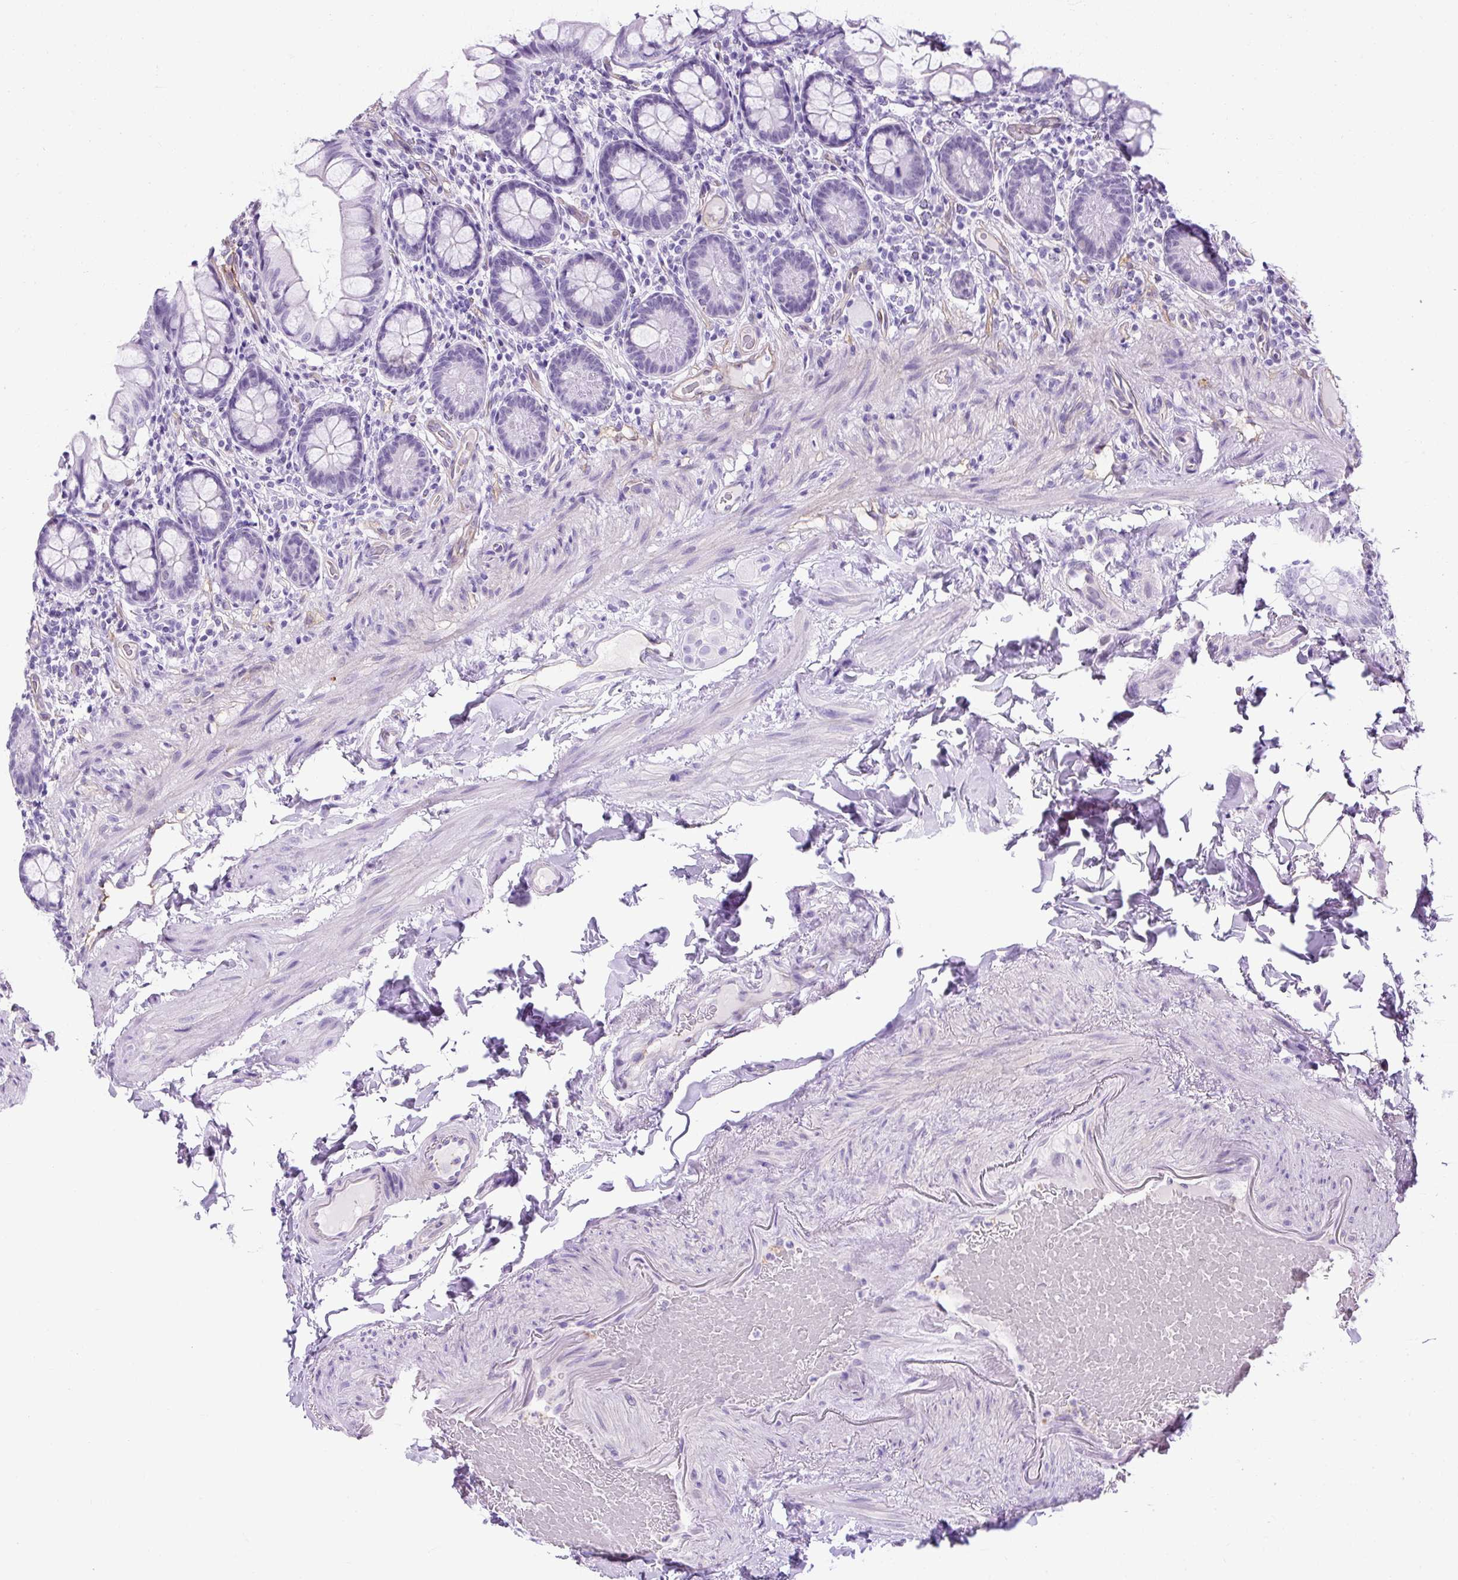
{"staining": {"intensity": "negative", "quantity": "none", "location": "none"}, "tissue": "small intestine", "cell_type": "Glandular cells", "image_type": "normal", "snomed": [{"axis": "morphology", "description": "Normal tissue, NOS"}, {"axis": "topography", "description": "Small intestine"}], "caption": "Immunohistochemistry (IHC) image of normal human small intestine stained for a protein (brown), which reveals no staining in glandular cells.", "gene": "KRT12", "patient": {"sex": "male", "age": 70}}